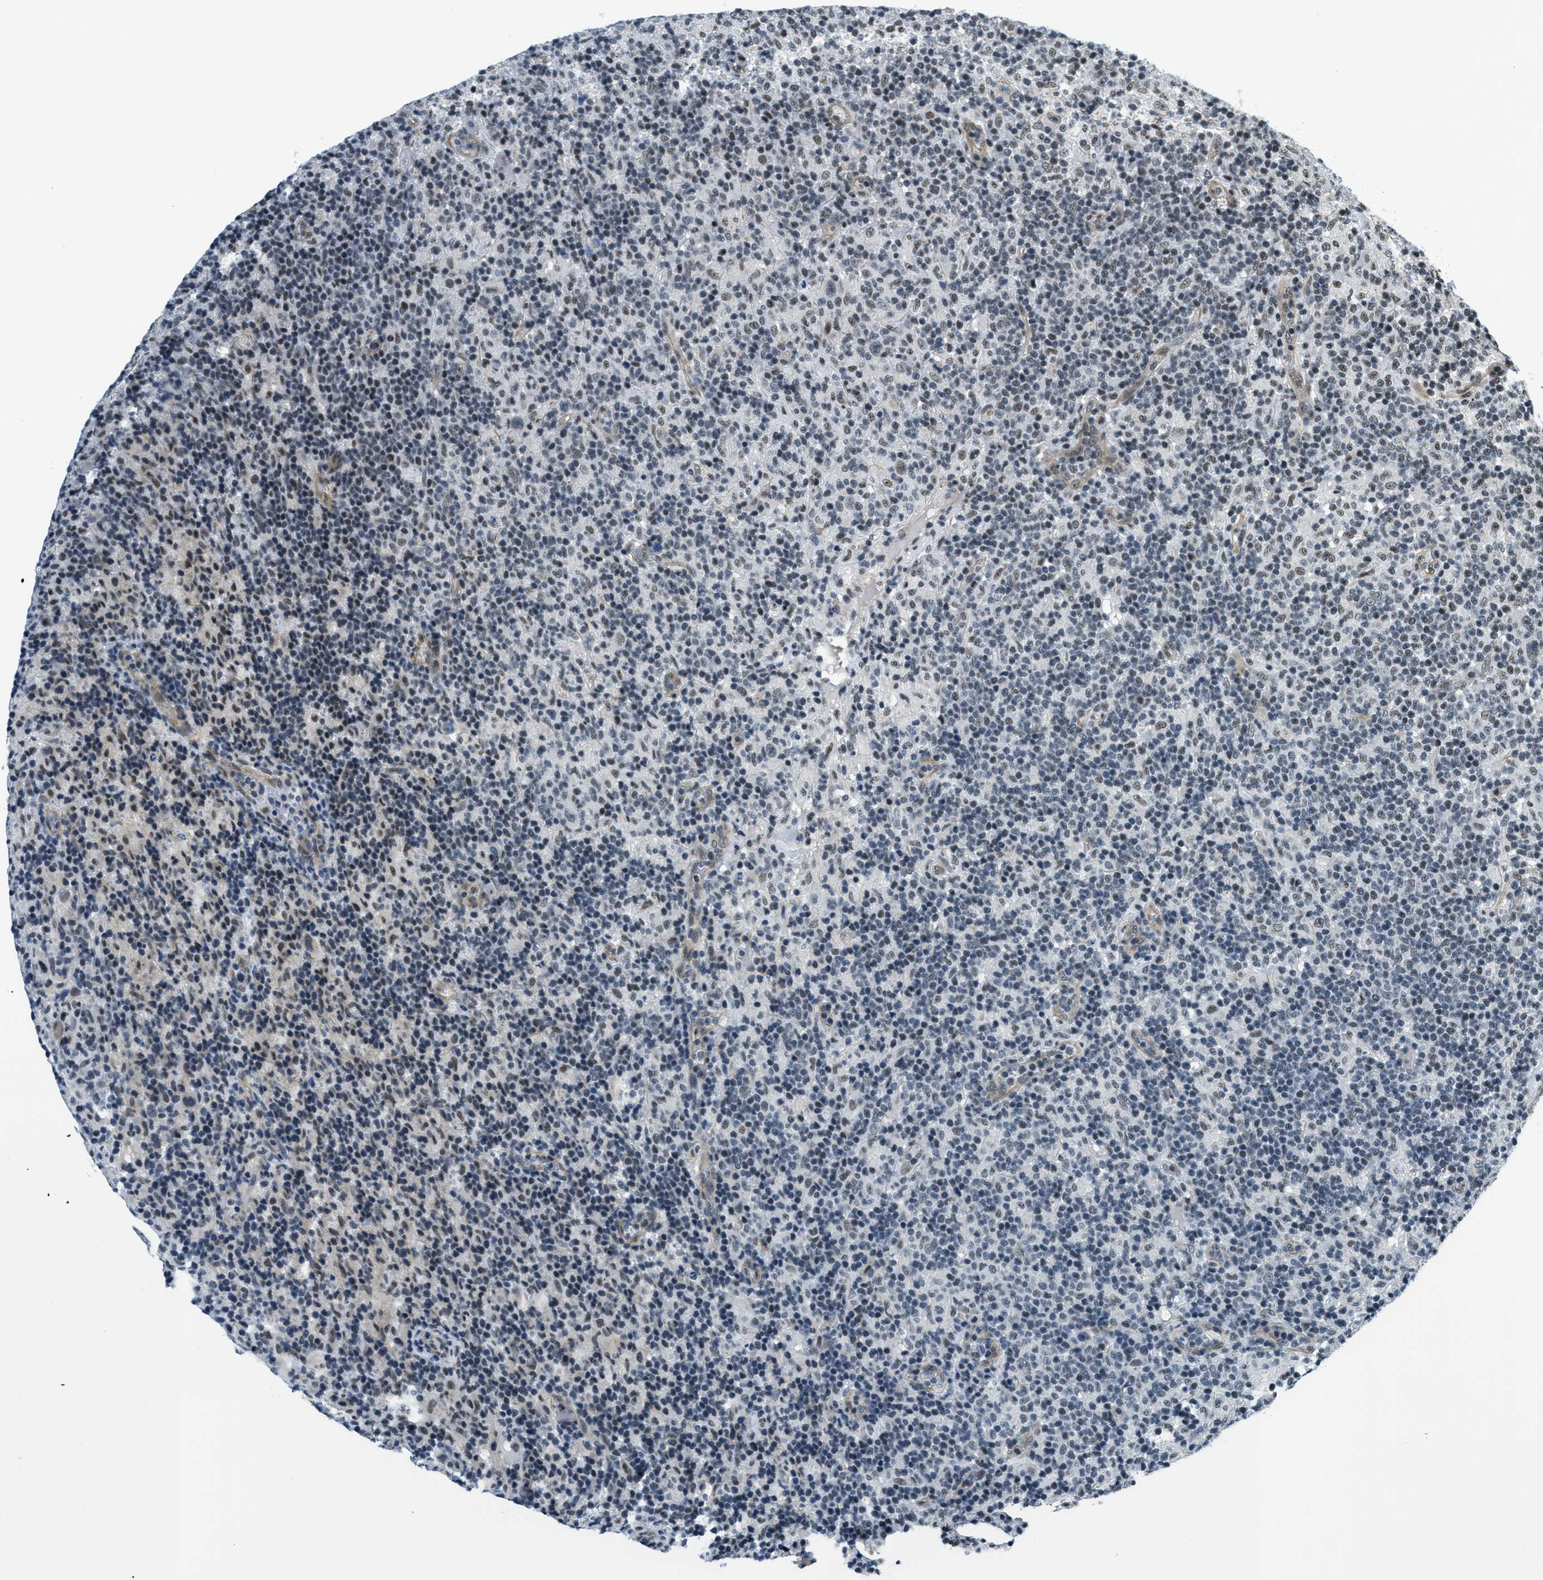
{"staining": {"intensity": "negative", "quantity": "none", "location": "none"}, "tissue": "lymphoma", "cell_type": "Tumor cells", "image_type": "cancer", "snomed": [{"axis": "morphology", "description": "Hodgkin's disease, NOS"}, {"axis": "topography", "description": "Lymph node"}], "caption": "High magnification brightfield microscopy of lymphoma stained with DAB (3,3'-diaminobenzidine) (brown) and counterstained with hematoxylin (blue): tumor cells show no significant positivity.", "gene": "CFAP36", "patient": {"sex": "male", "age": 70}}